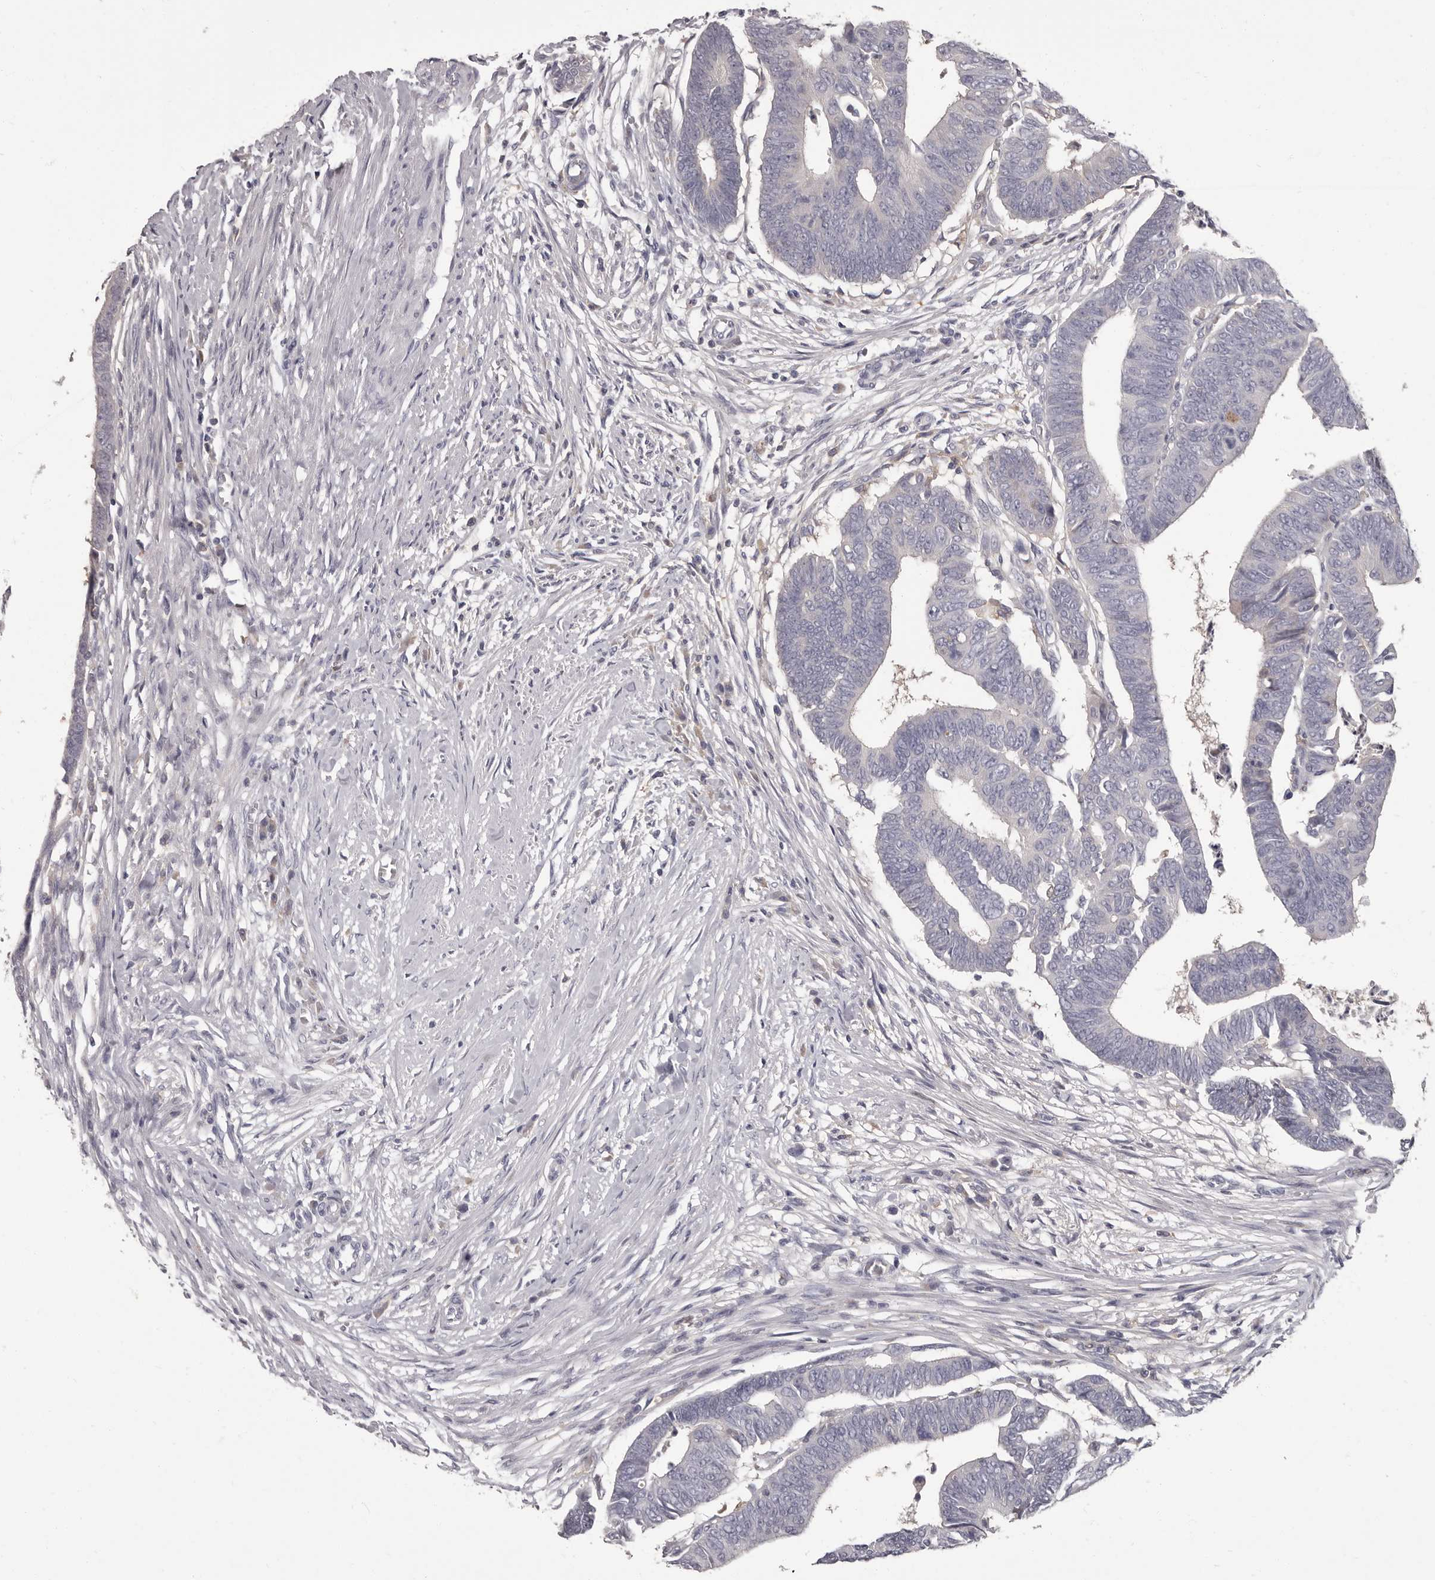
{"staining": {"intensity": "negative", "quantity": "none", "location": "none"}, "tissue": "colorectal cancer", "cell_type": "Tumor cells", "image_type": "cancer", "snomed": [{"axis": "morphology", "description": "Adenocarcinoma, NOS"}, {"axis": "topography", "description": "Rectum"}], "caption": "Tumor cells show no significant positivity in colorectal adenocarcinoma. The staining was performed using DAB to visualize the protein expression in brown, while the nuclei were stained in blue with hematoxylin (Magnification: 20x).", "gene": "APEH", "patient": {"sex": "female", "age": 65}}